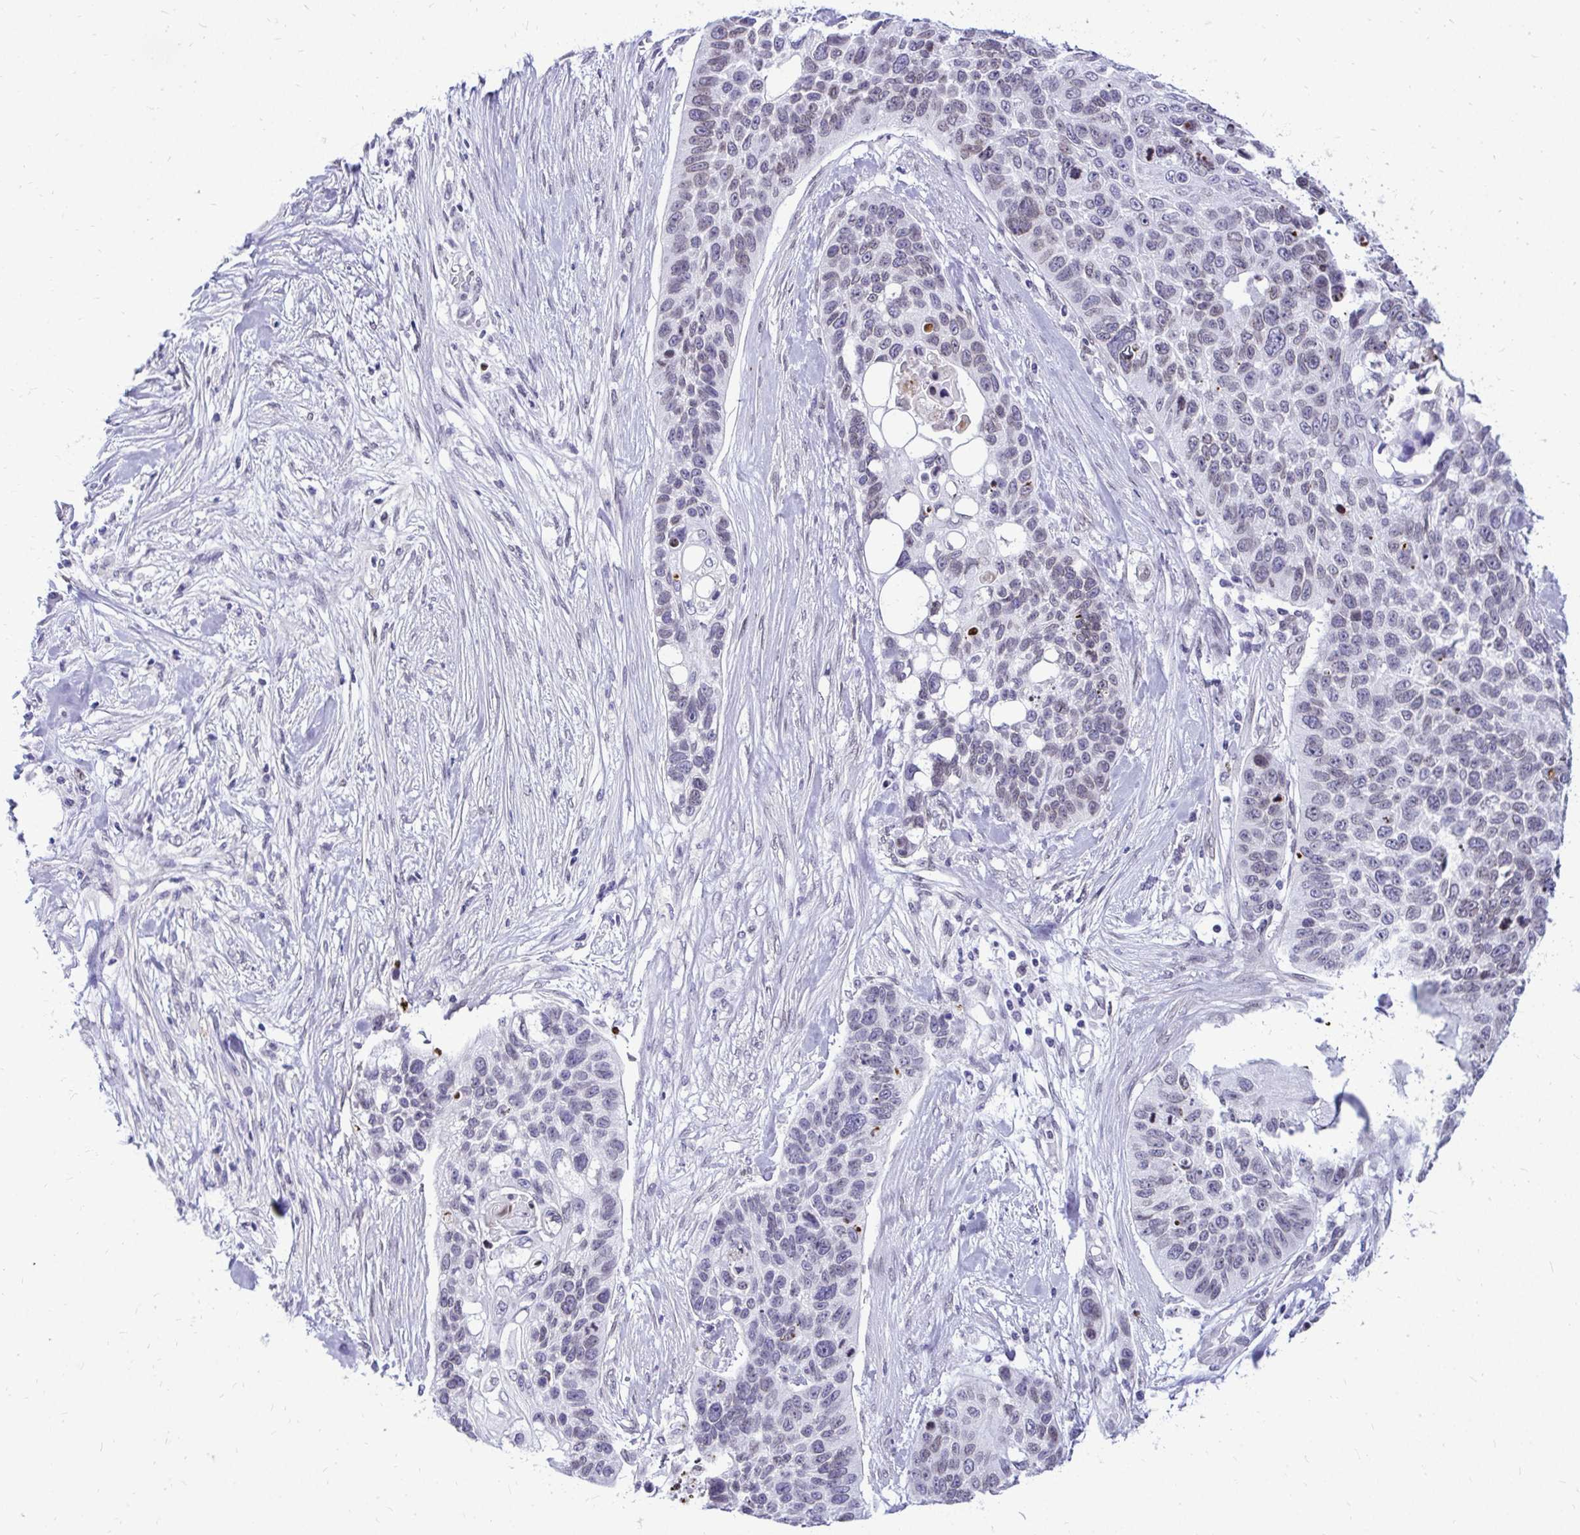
{"staining": {"intensity": "weak", "quantity": "<25%", "location": "cytoplasmic/membranous,nuclear"}, "tissue": "lung cancer", "cell_type": "Tumor cells", "image_type": "cancer", "snomed": [{"axis": "morphology", "description": "Squamous cell carcinoma, NOS"}, {"axis": "topography", "description": "Lung"}], "caption": "There is no significant staining in tumor cells of lung cancer (squamous cell carcinoma).", "gene": "BANF1", "patient": {"sex": "male", "age": 62}}